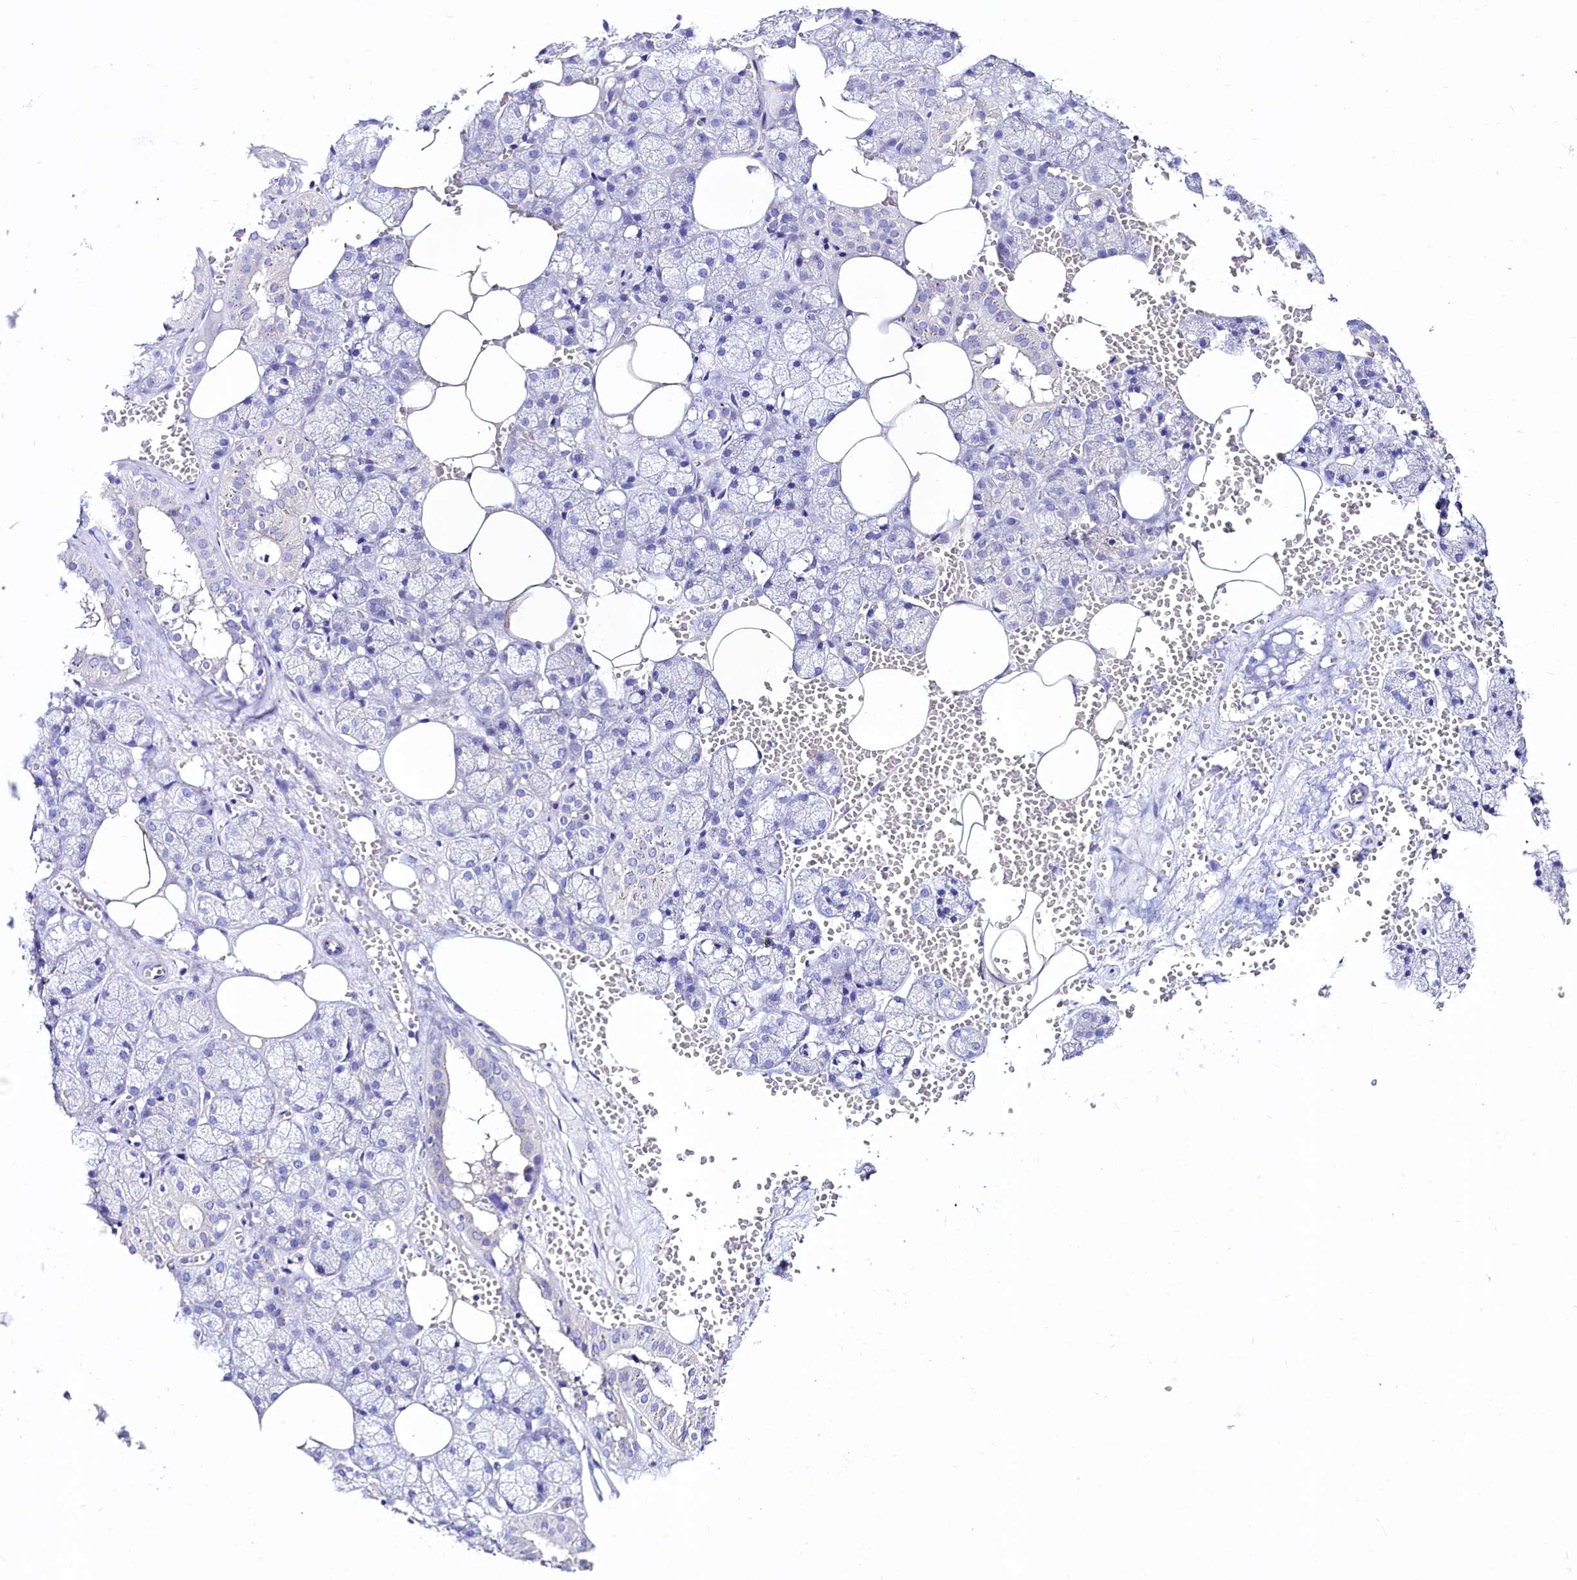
{"staining": {"intensity": "negative", "quantity": "none", "location": "none"}, "tissue": "salivary gland", "cell_type": "Glandular cells", "image_type": "normal", "snomed": [{"axis": "morphology", "description": "Normal tissue, NOS"}, {"axis": "topography", "description": "Salivary gland"}], "caption": "This is an immunohistochemistry histopathology image of unremarkable salivary gland. There is no expression in glandular cells.", "gene": "ABHD5", "patient": {"sex": "male", "age": 62}}